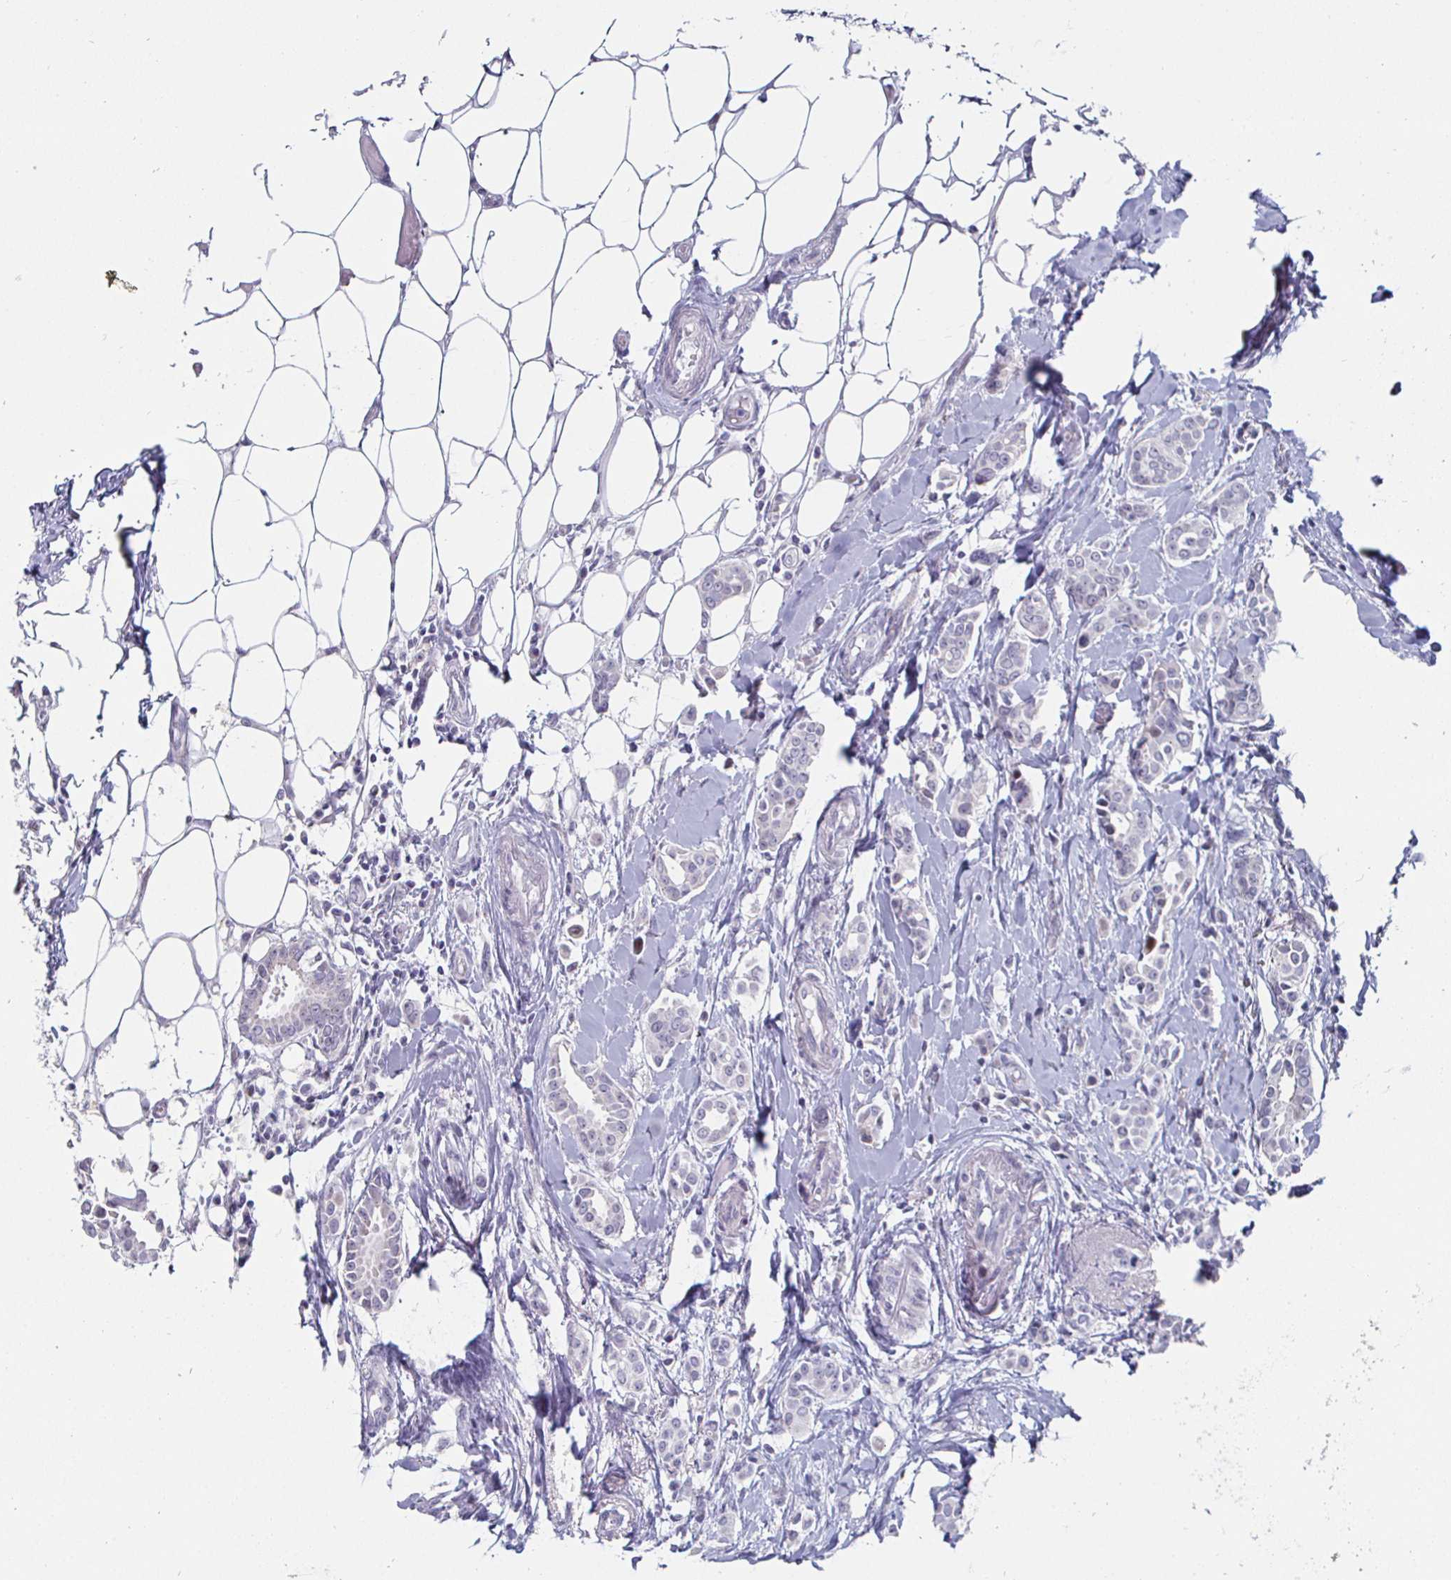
{"staining": {"intensity": "negative", "quantity": "none", "location": "none"}, "tissue": "breast cancer", "cell_type": "Tumor cells", "image_type": "cancer", "snomed": [{"axis": "morphology", "description": "Duct carcinoma"}, {"axis": "topography", "description": "Breast"}], "caption": "This is an immunohistochemistry (IHC) image of breast infiltrating ductal carcinoma. There is no staining in tumor cells.", "gene": "DMRTB1", "patient": {"sex": "female", "age": 64}}